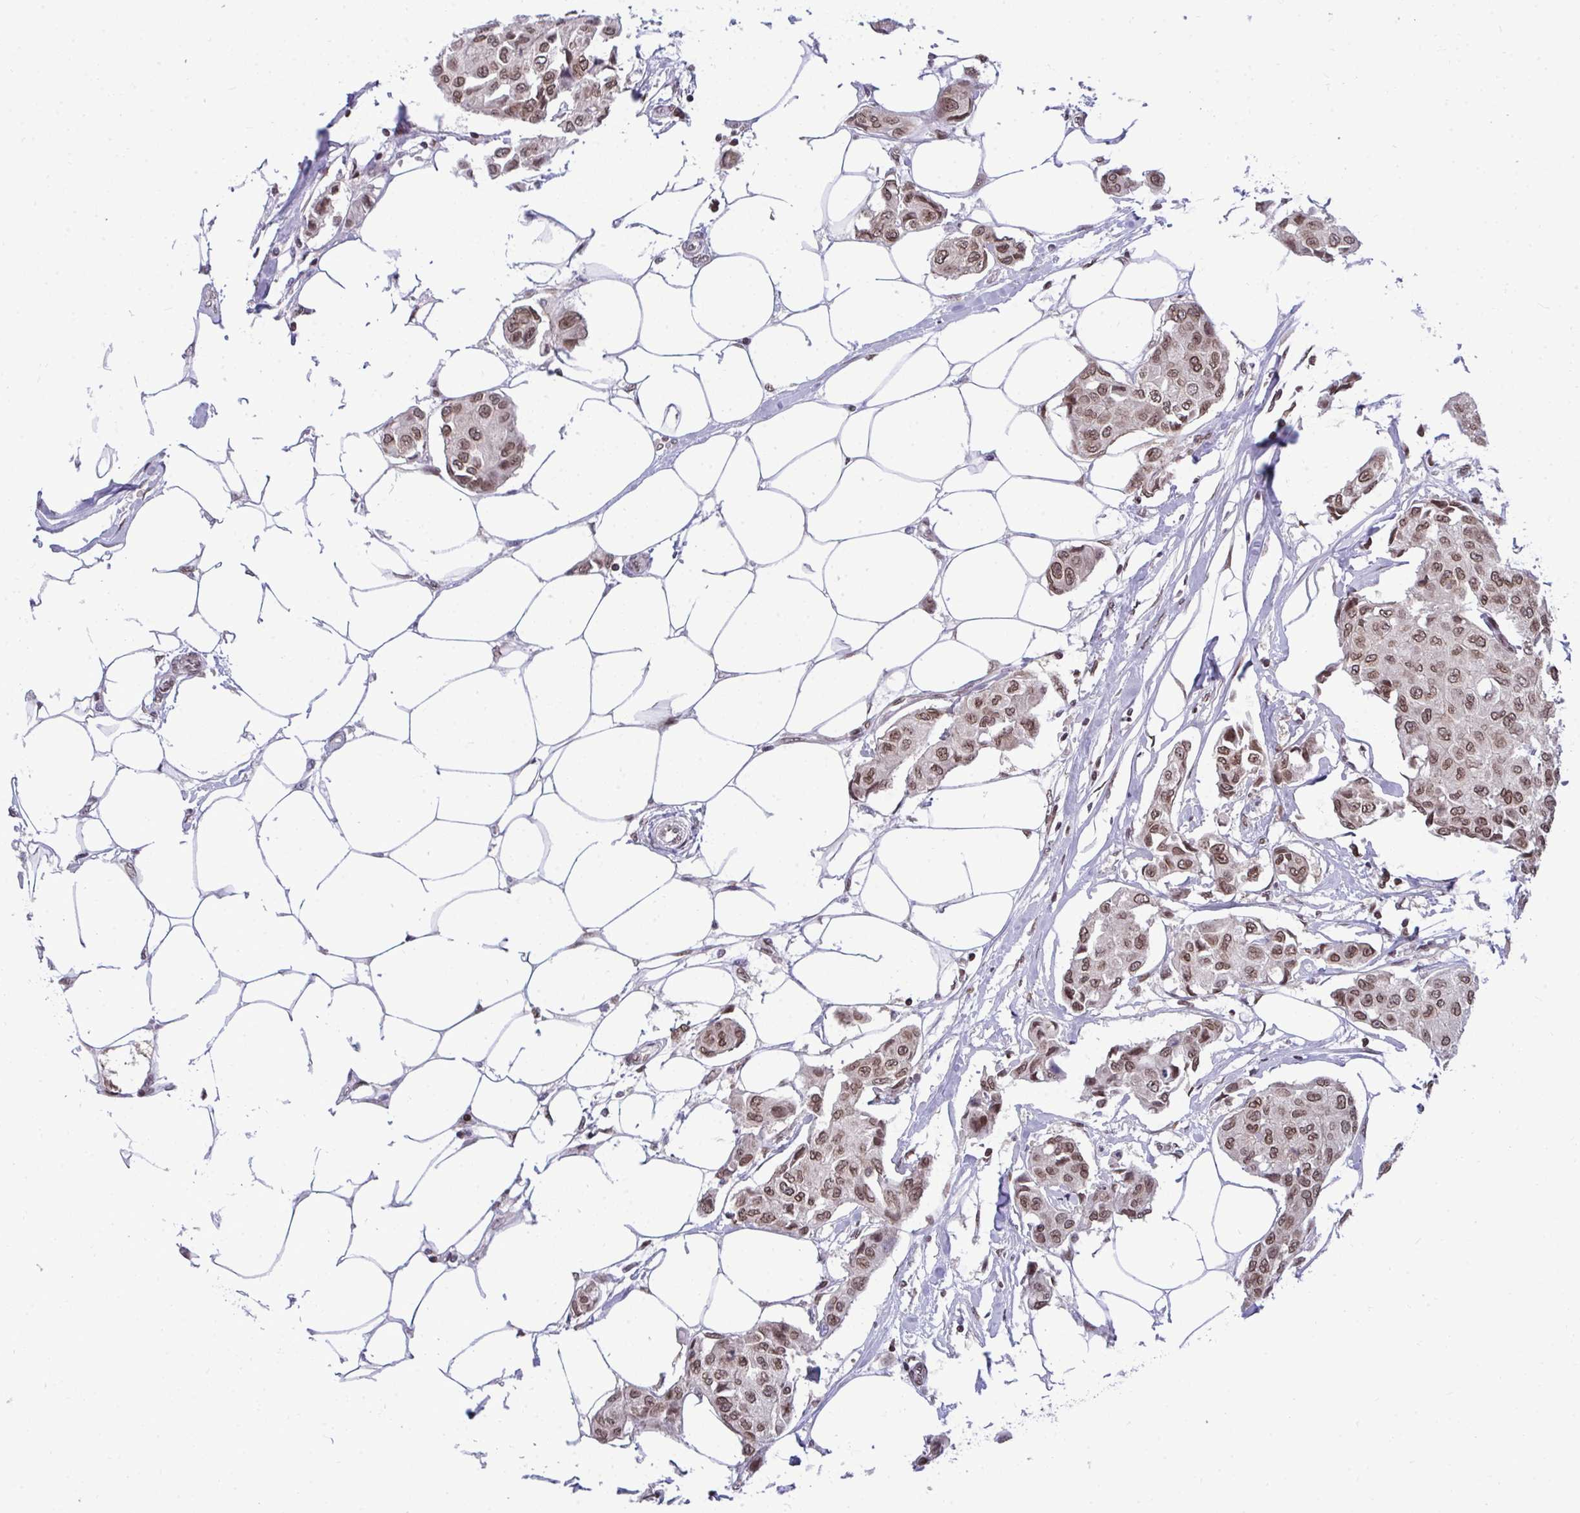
{"staining": {"intensity": "moderate", "quantity": ">75%", "location": "nuclear"}, "tissue": "breast cancer", "cell_type": "Tumor cells", "image_type": "cancer", "snomed": [{"axis": "morphology", "description": "Duct carcinoma"}, {"axis": "topography", "description": "Breast"}, {"axis": "topography", "description": "Lymph node"}], "caption": "Immunohistochemical staining of breast infiltrating ductal carcinoma exhibits moderate nuclear protein positivity in about >75% of tumor cells.", "gene": "JPT1", "patient": {"sex": "female", "age": 80}}